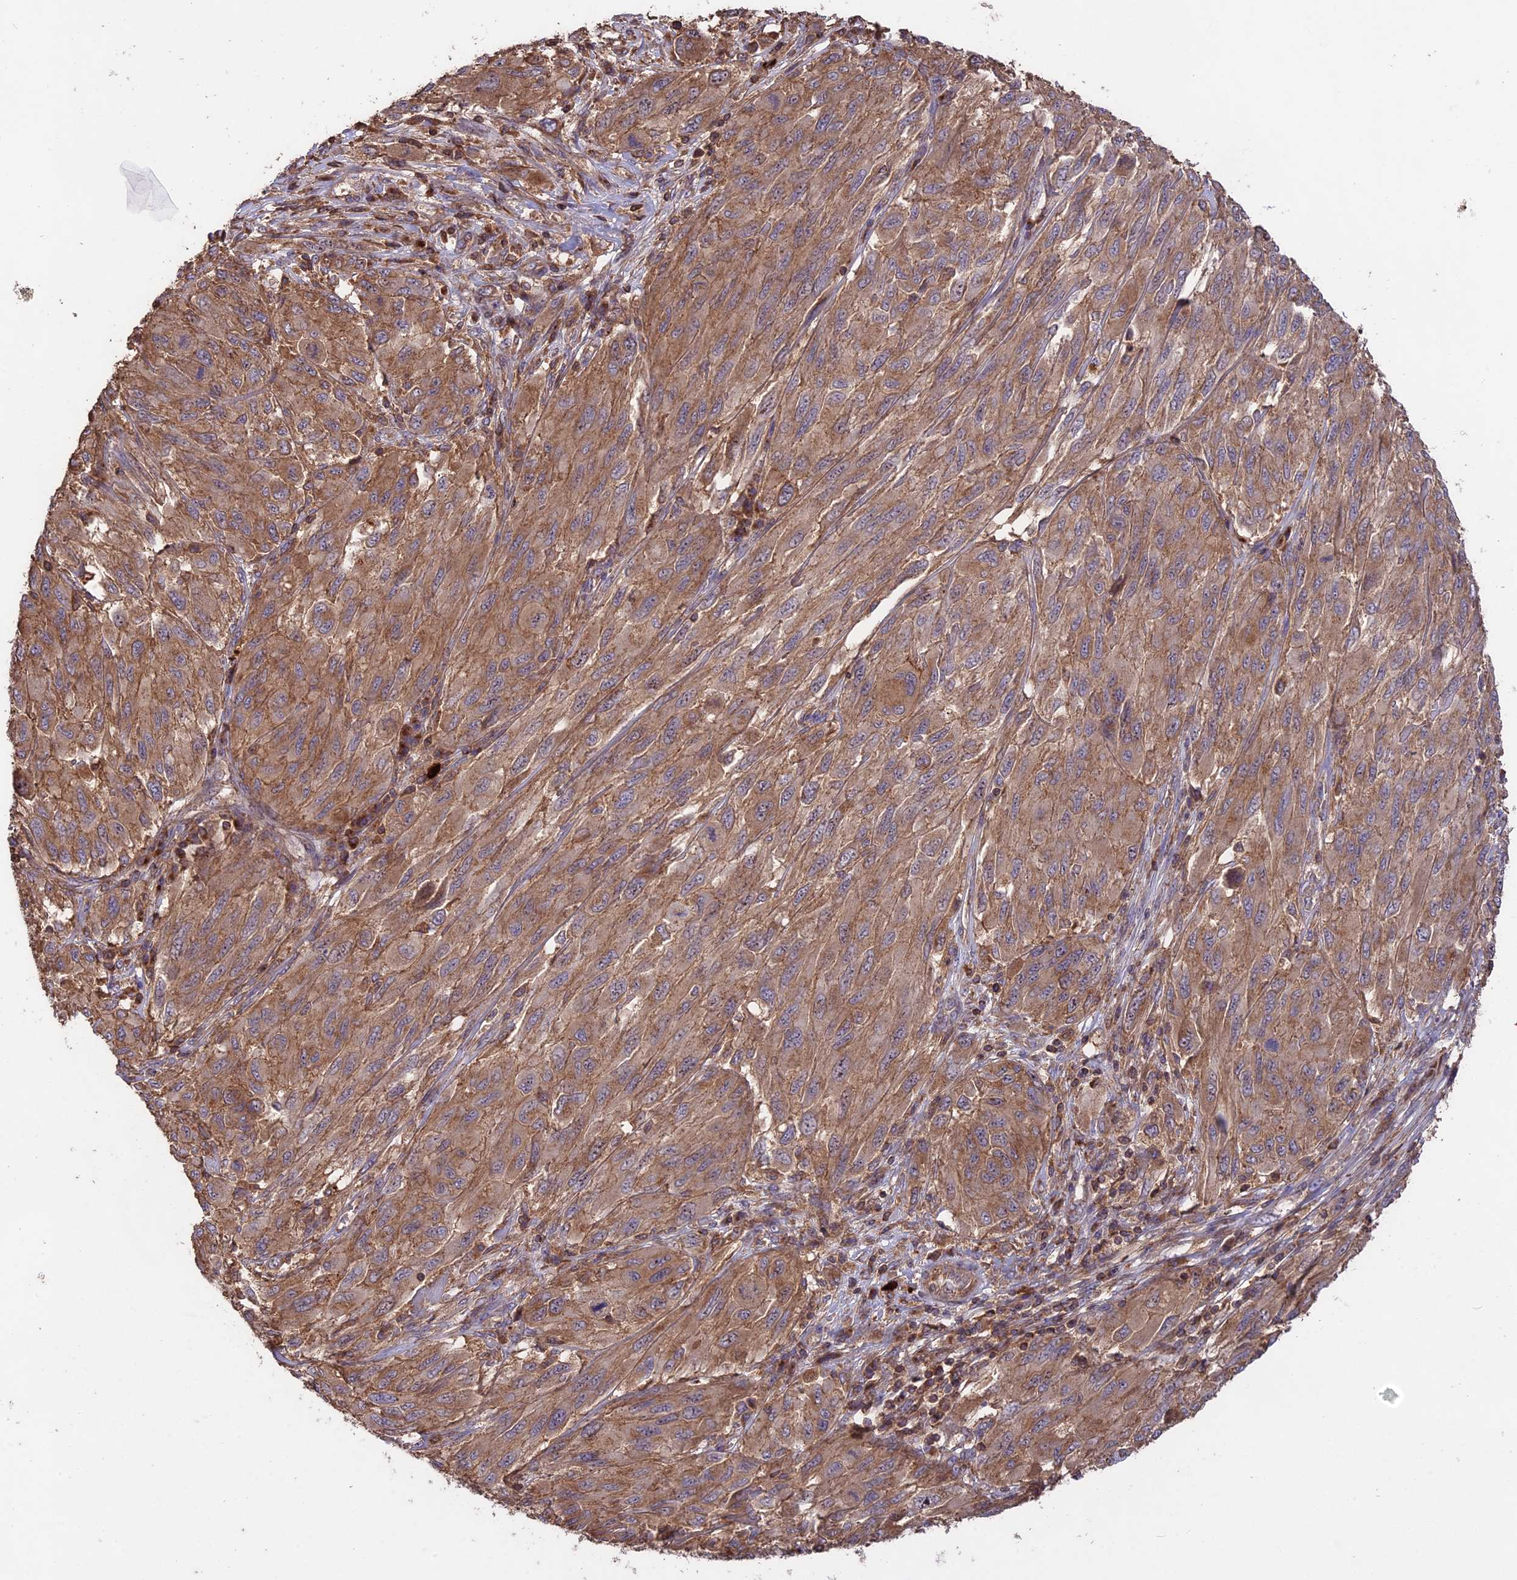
{"staining": {"intensity": "moderate", "quantity": ">75%", "location": "cytoplasmic/membranous"}, "tissue": "melanoma", "cell_type": "Tumor cells", "image_type": "cancer", "snomed": [{"axis": "morphology", "description": "Malignant melanoma, NOS"}, {"axis": "topography", "description": "Skin"}], "caption": "Protein expression analysis of human malignant melanoma reveals moderate cytoplasmic/membranous expression in approximately >75% of tumor cells.", "gene": "NUDT8", "patient": {"sex": "female", "age": 91}}